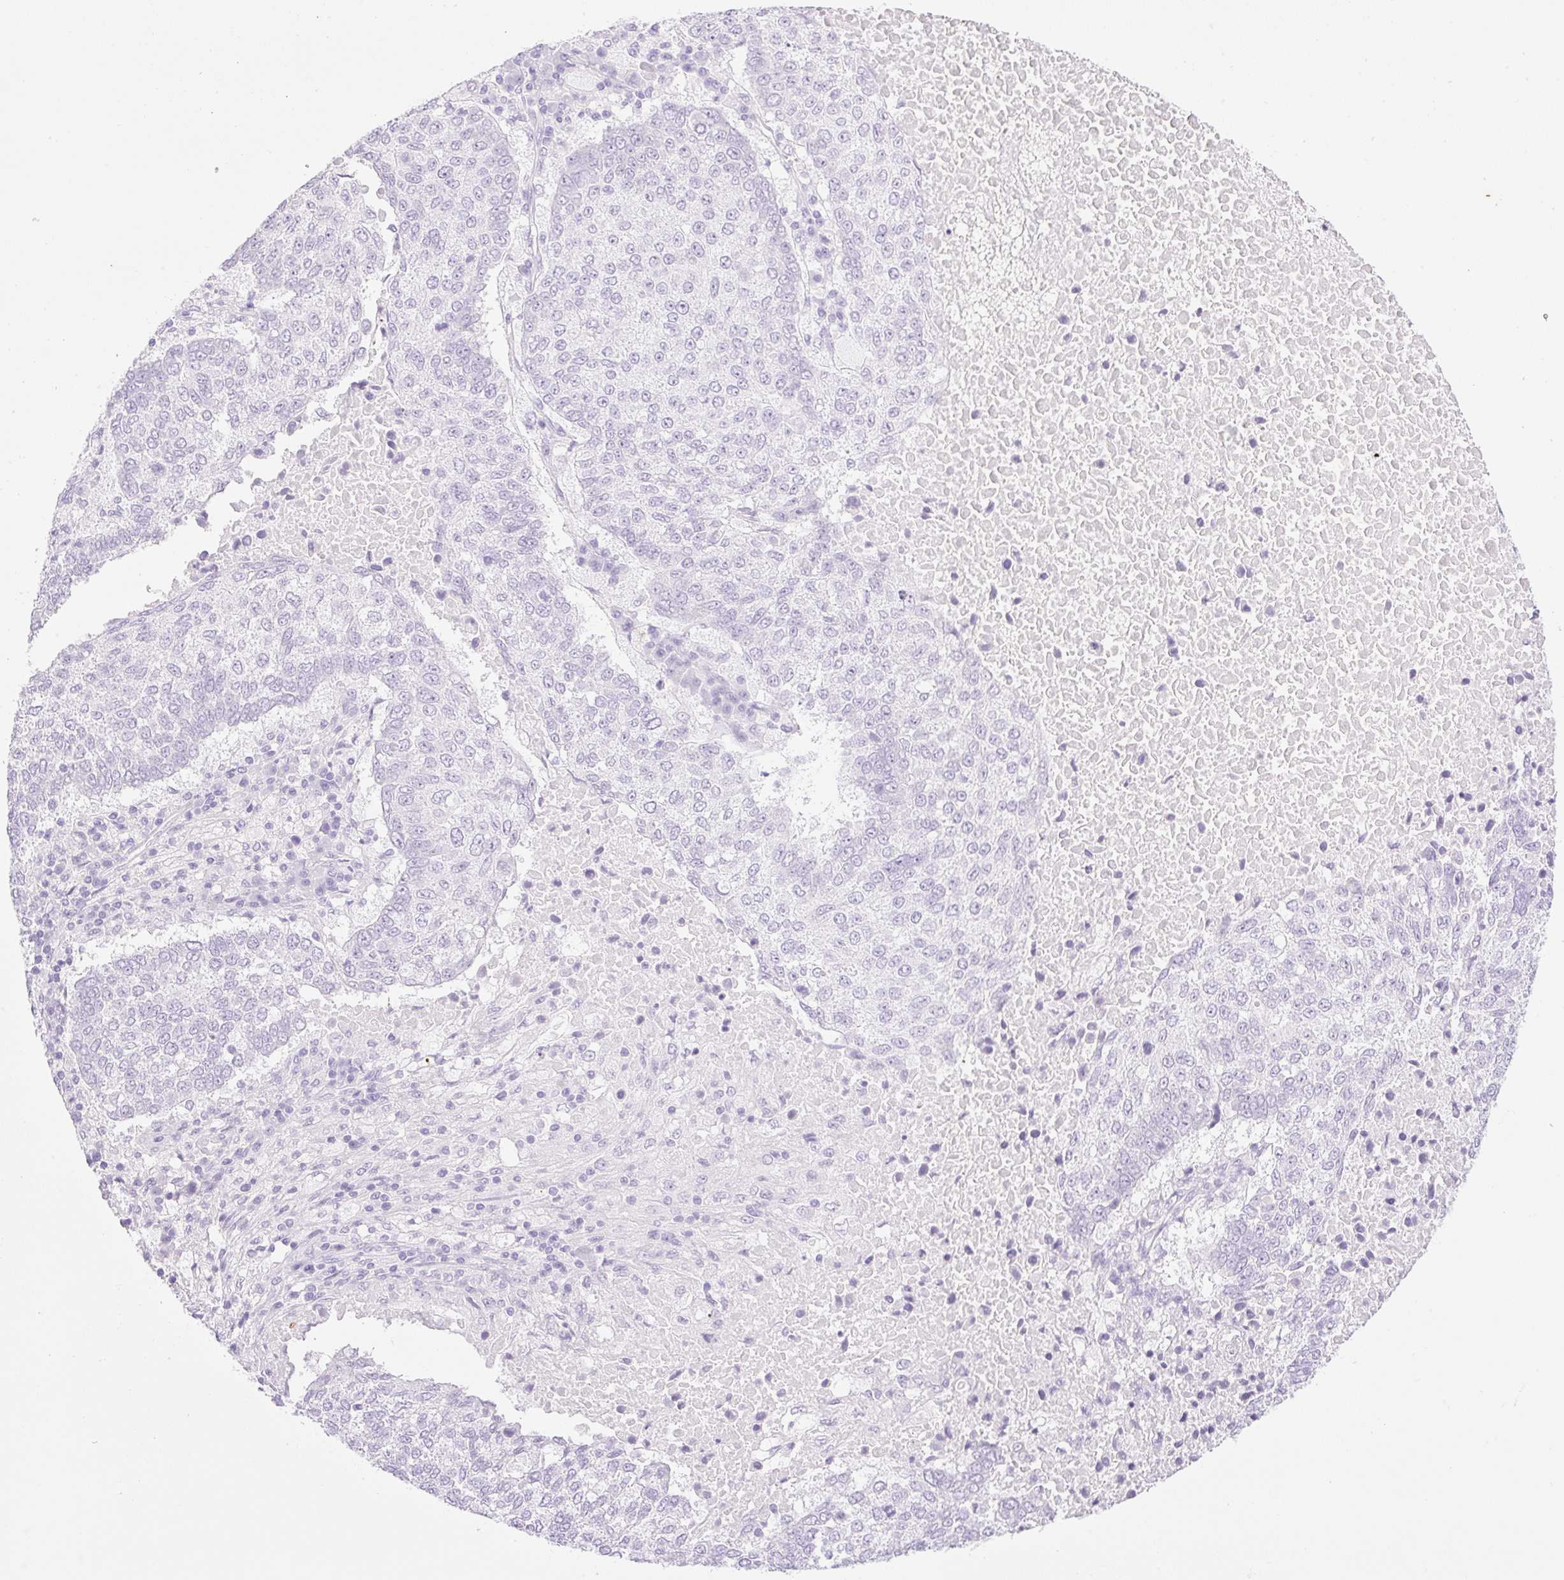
{"staining": {"intensity": "negative", "quantity": "none", "location": "none"}, "tissue": "lung cancer", "cell_type": "Tumor cells", "image_type": "cancer", "snomed": [{"axis": "morphology", "description": "Squamous cell carcinoma, NOS"}, {"axis": "topography", "description": "Lung"}], "caption": "Lung cancer (squamous cell carcinoma) stained for a protein using immunohistochemistry demonstrates no positivity tumor cells.", "gene": "SPRR4", "patient": {"sex": "male", "age": 73}}